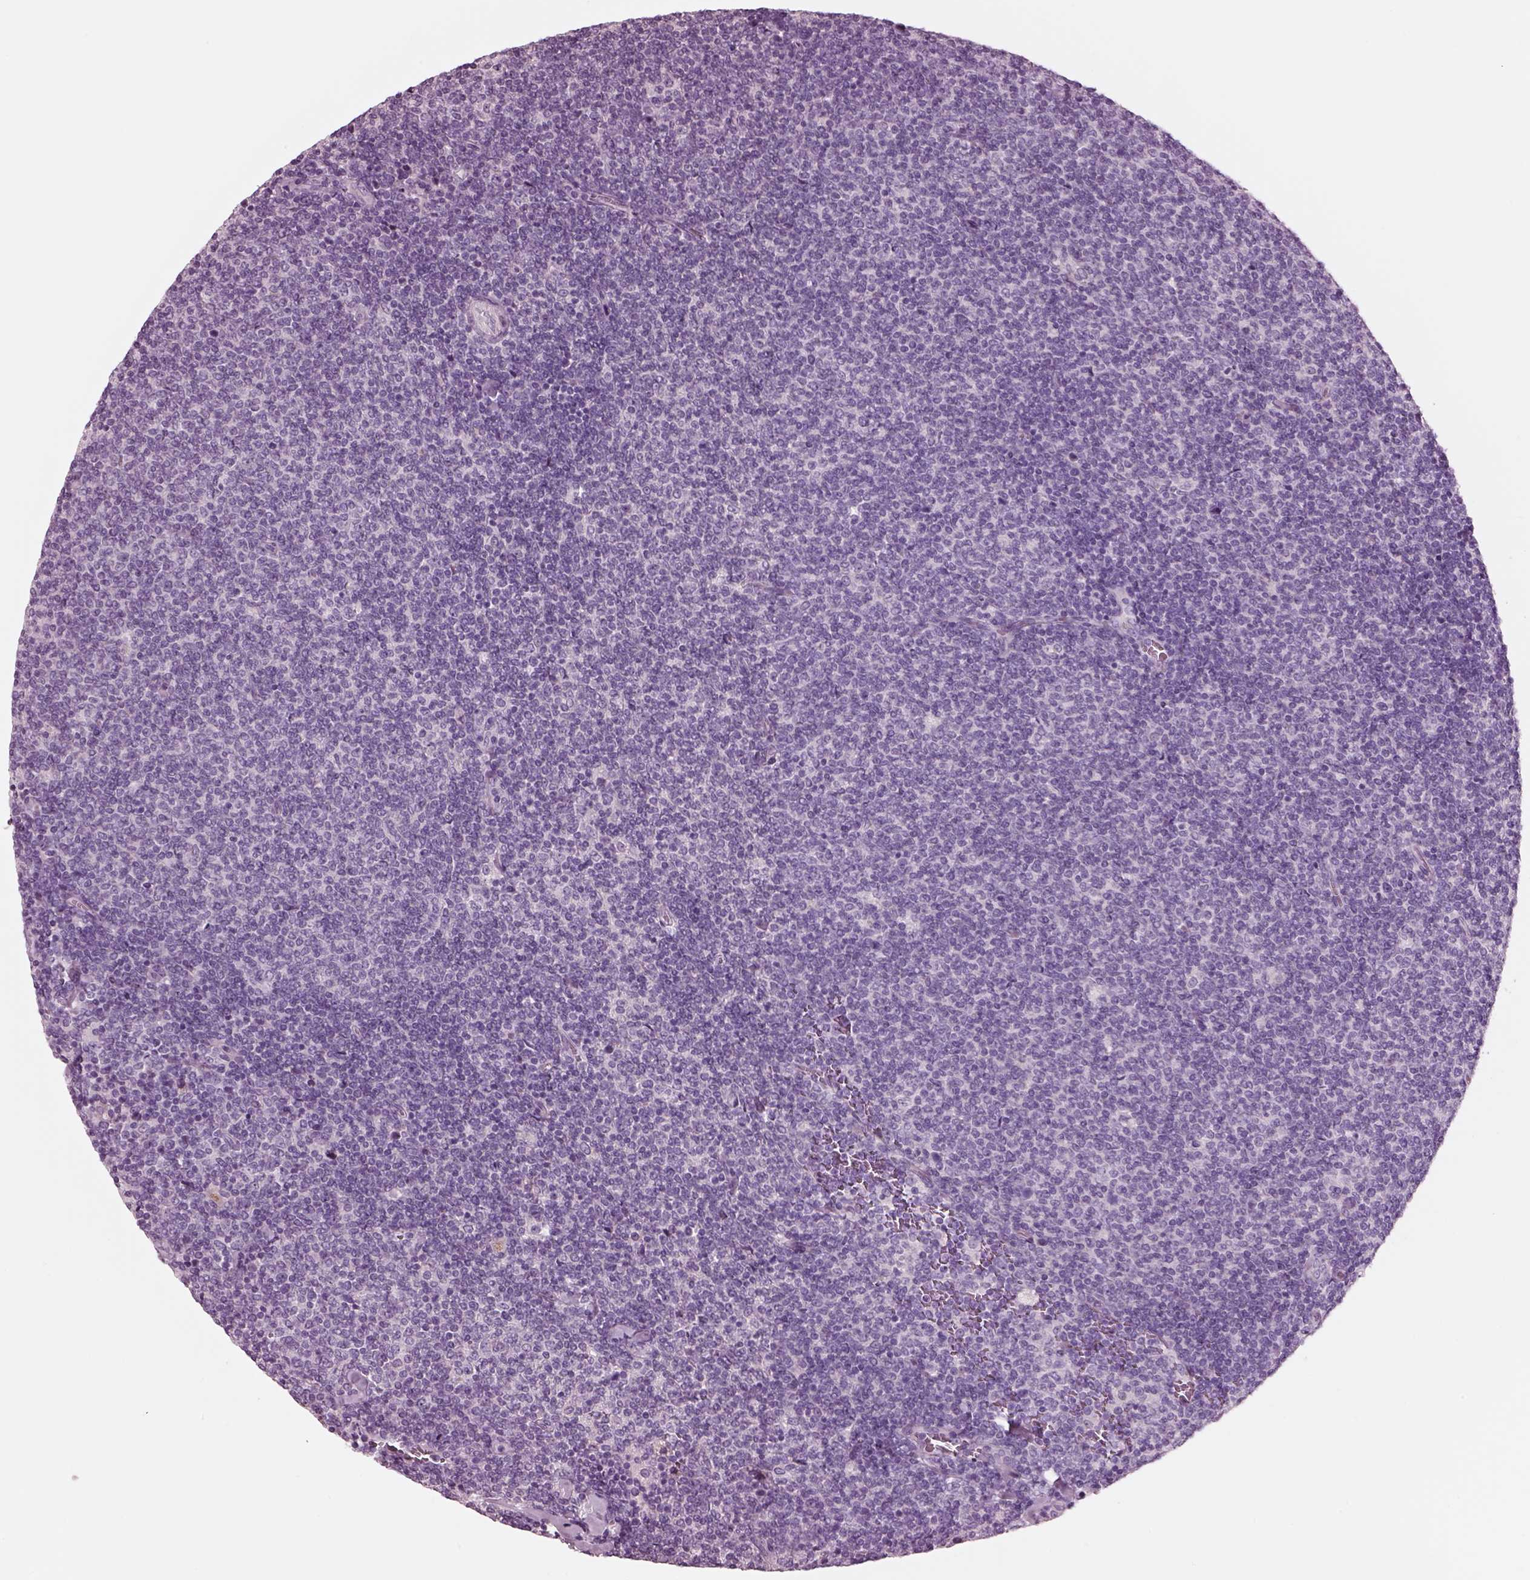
{"staining": {"intensity": "negative", "quantity": "none", "location": "none"}, "tissue": "lymphoma", "cell_type": "Tumor cells", "image_type": "cancer", "snomed": [{"axis": "morphology", "description": "Malignant lymphoma, non-Hodgkin's type, Low grade"}, {"axis": "topography", "description": "Lymph node"}], "caption": "IHC of human low-grade malignant lymphoma, non-Hodgkin's type shows no expression in tumor cells. Nuclei are stained in blue.", "gene": "NMRK2", "patient": {"sex": "male", "age": 52}}